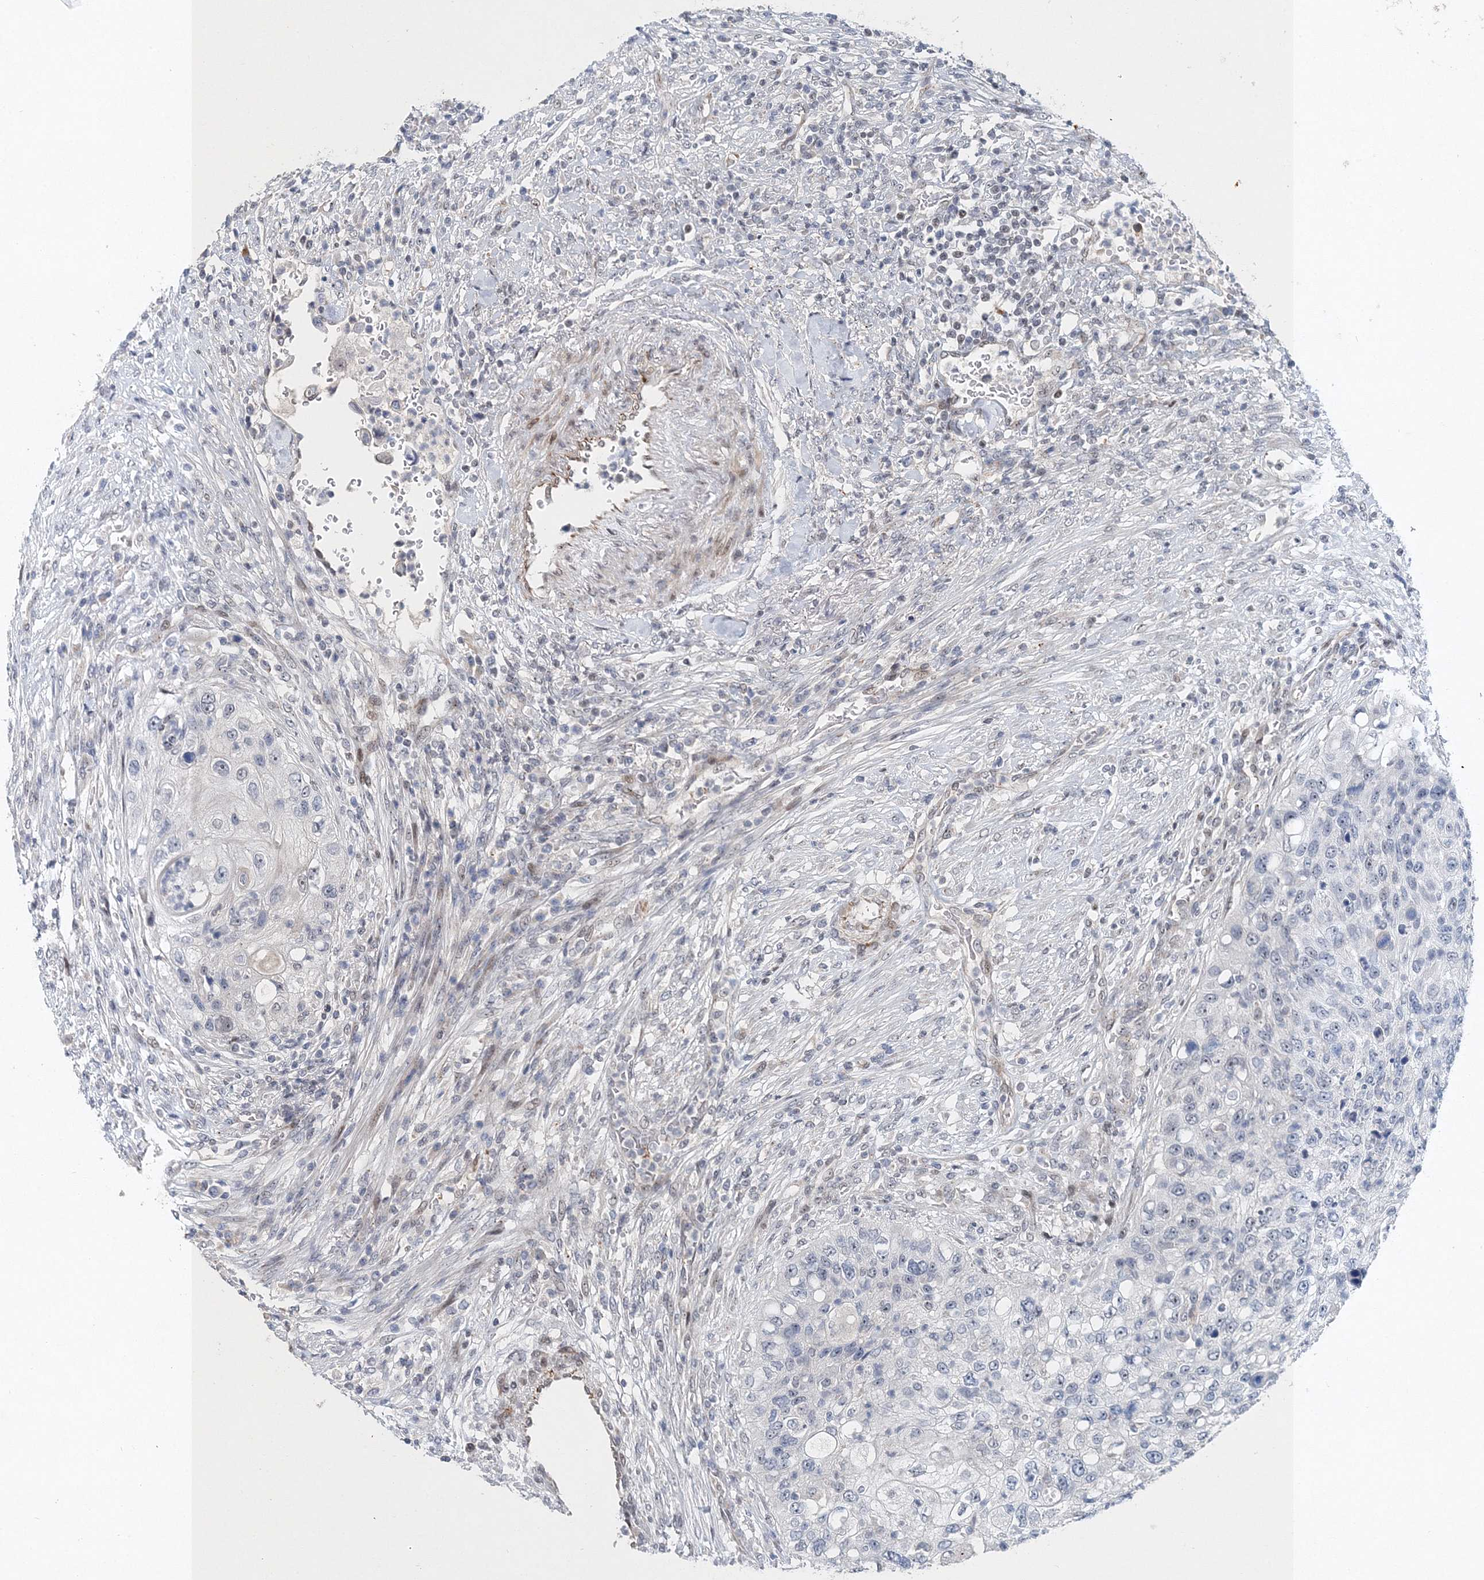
{"staining": {"intensity": "negative", "quantity": "none", "location": "none"}, "tissue": "urothelial cancer", "cell_type": "Tumor cells", "image_type": "cancer", "snomed": [{"axis": "morphology", "description": "Urothelial carcinoma, High grade"}, {"axis": "topography", "description": "Urinary bladder"}], "caption": "High-grade urothelial carcinoma was stained to show a protein in brown. There is no significant expression in tumor cells.", "gene": "UIMC1", "patient": {"sex": "female", "age": 60}}